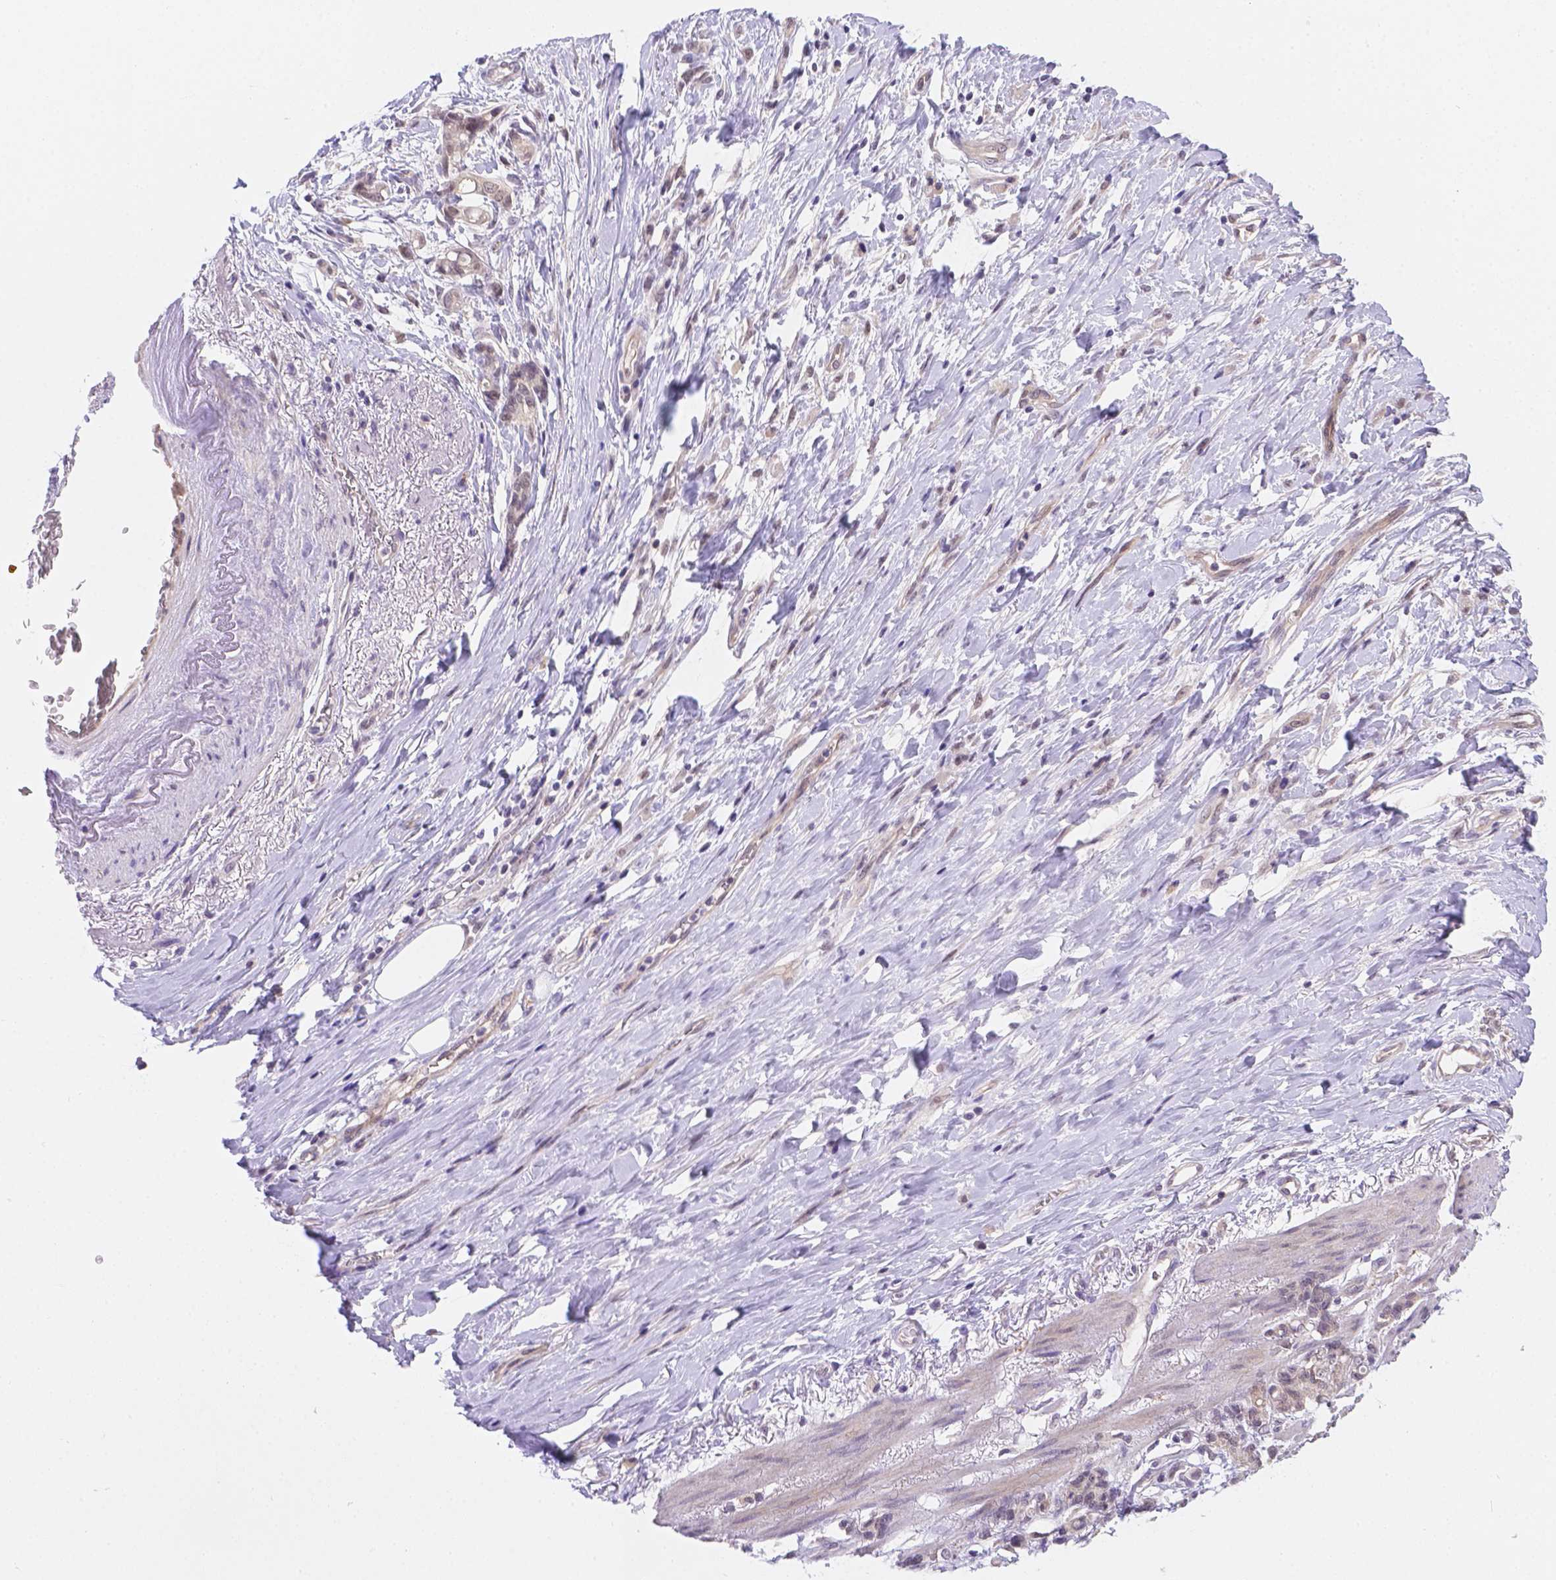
{"staining": {"intensity": "negative", "quantity": "none", "location": "none"}, "tissue": "stomach cancer", "cell_type": "Tumor cells", "image_type": "cancer", "snomed": [{"axis": "morphology", "description": "Adenocarcinoma, NOS"}, {"axis": "topography", "description": "Stomach"}], "caption": "Immunohistochemistry (IHC) image of human adenocarcinoma (stomach) stained for a protein (brown), which shows no expression in tumor cells. Brightfield microscopy of immunohistochemistry stained with DAB (3,3'-diaminobenzidine) (brown) and hematoxylin (blue), captured at high magnification.", "gene": "NXPE2", "patient": {"sex": "female", "age": 84}}